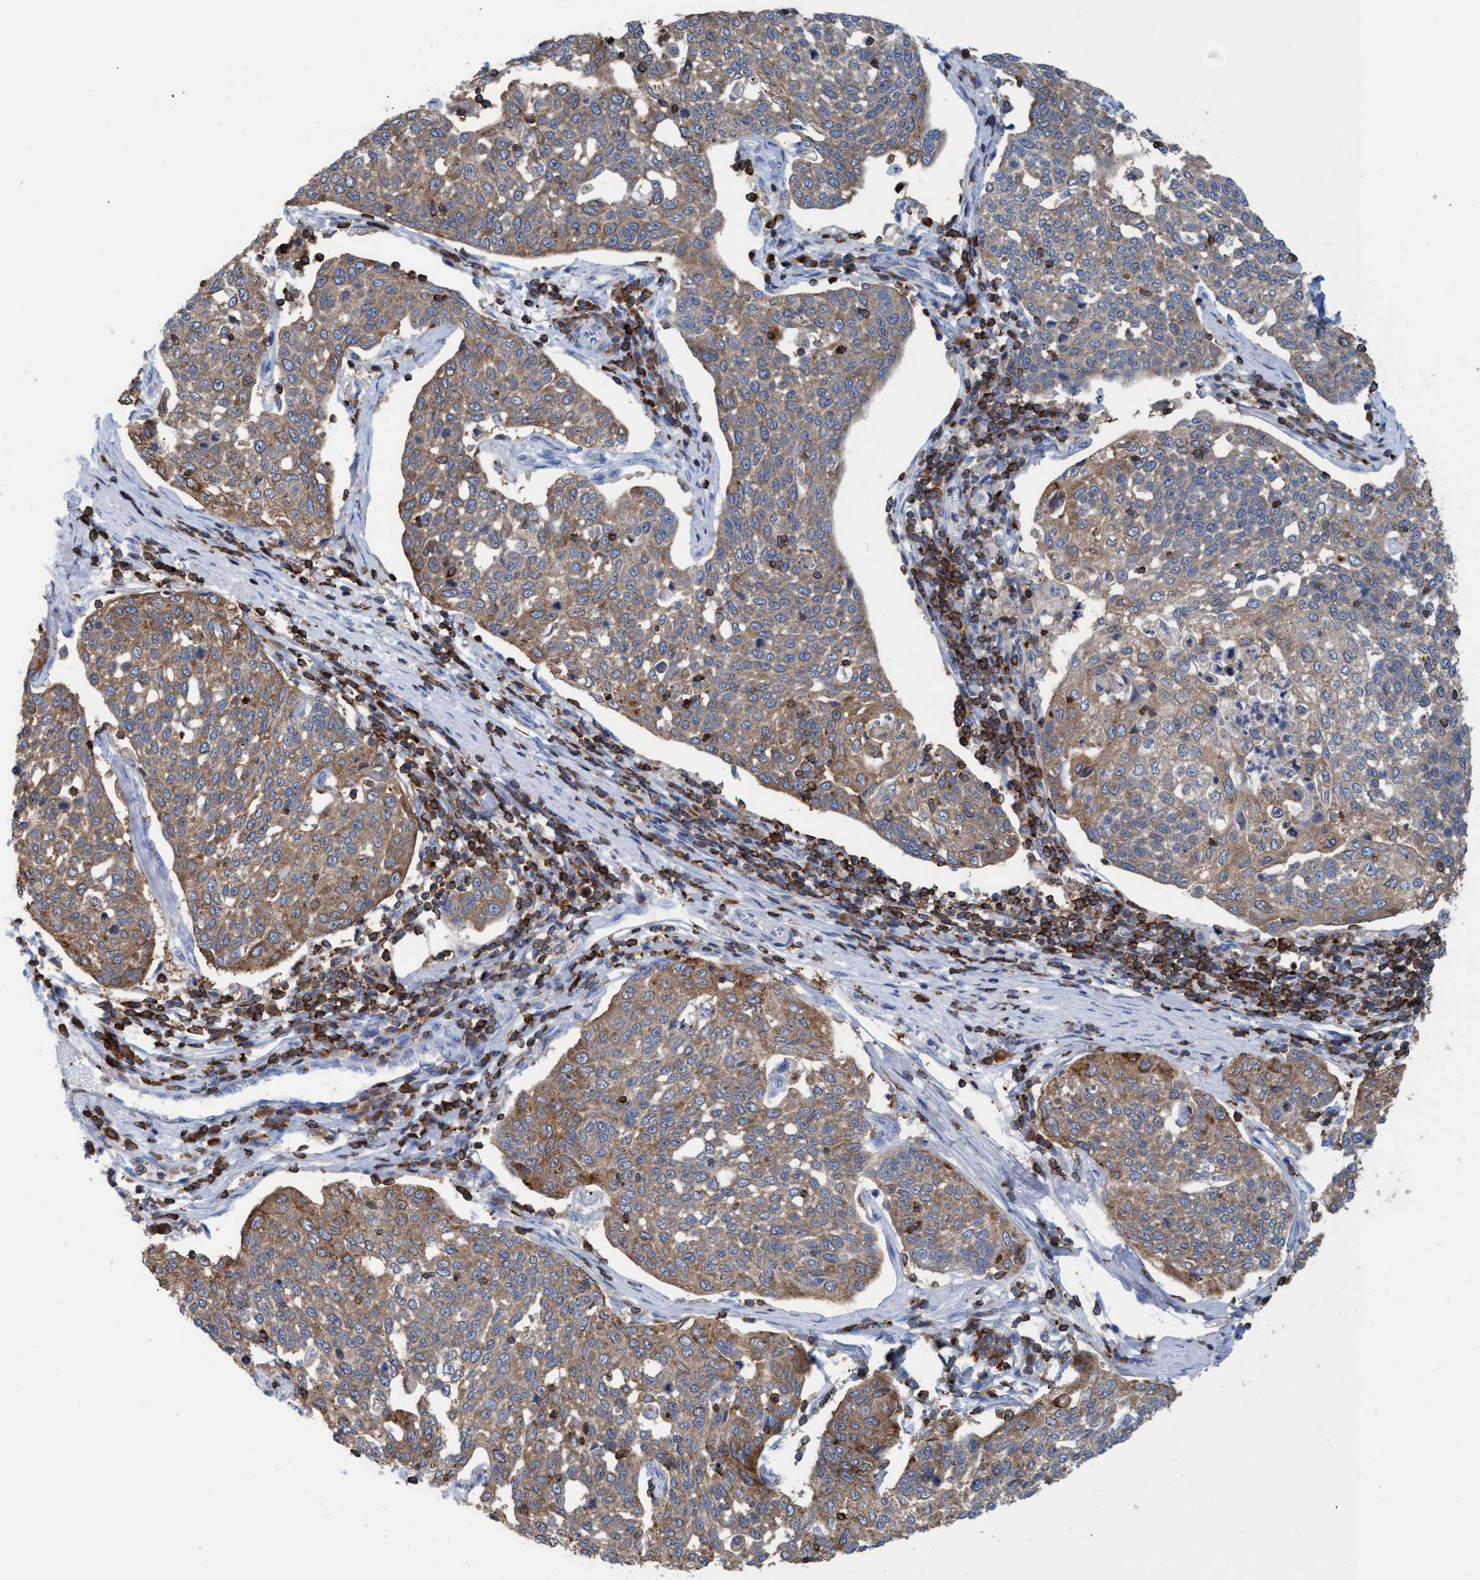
{"staining": {"intensity": "moderate", "quantity": ">75%", "location": "cytoplasmic/membranous"}, "tissue": "cervical cancer", "cell_type": "Tumor cells", "image_type": "cancer", "snomed": [{"axis": "morphology", "description": "Squamous cell carcinoma, NOS"}, {"axis": "topography", "description": "Cervix"}], "caption": "A high-resolution micrograph shows immunohistochemistry (IHC) staining of squamous cell carcinoma (cervical), which reveals moderate cytoplasmic/membranous expression in approximately >75% of tumor cells.", "gene": "EZR", "patient": {"sex": "female", "age": 34}}